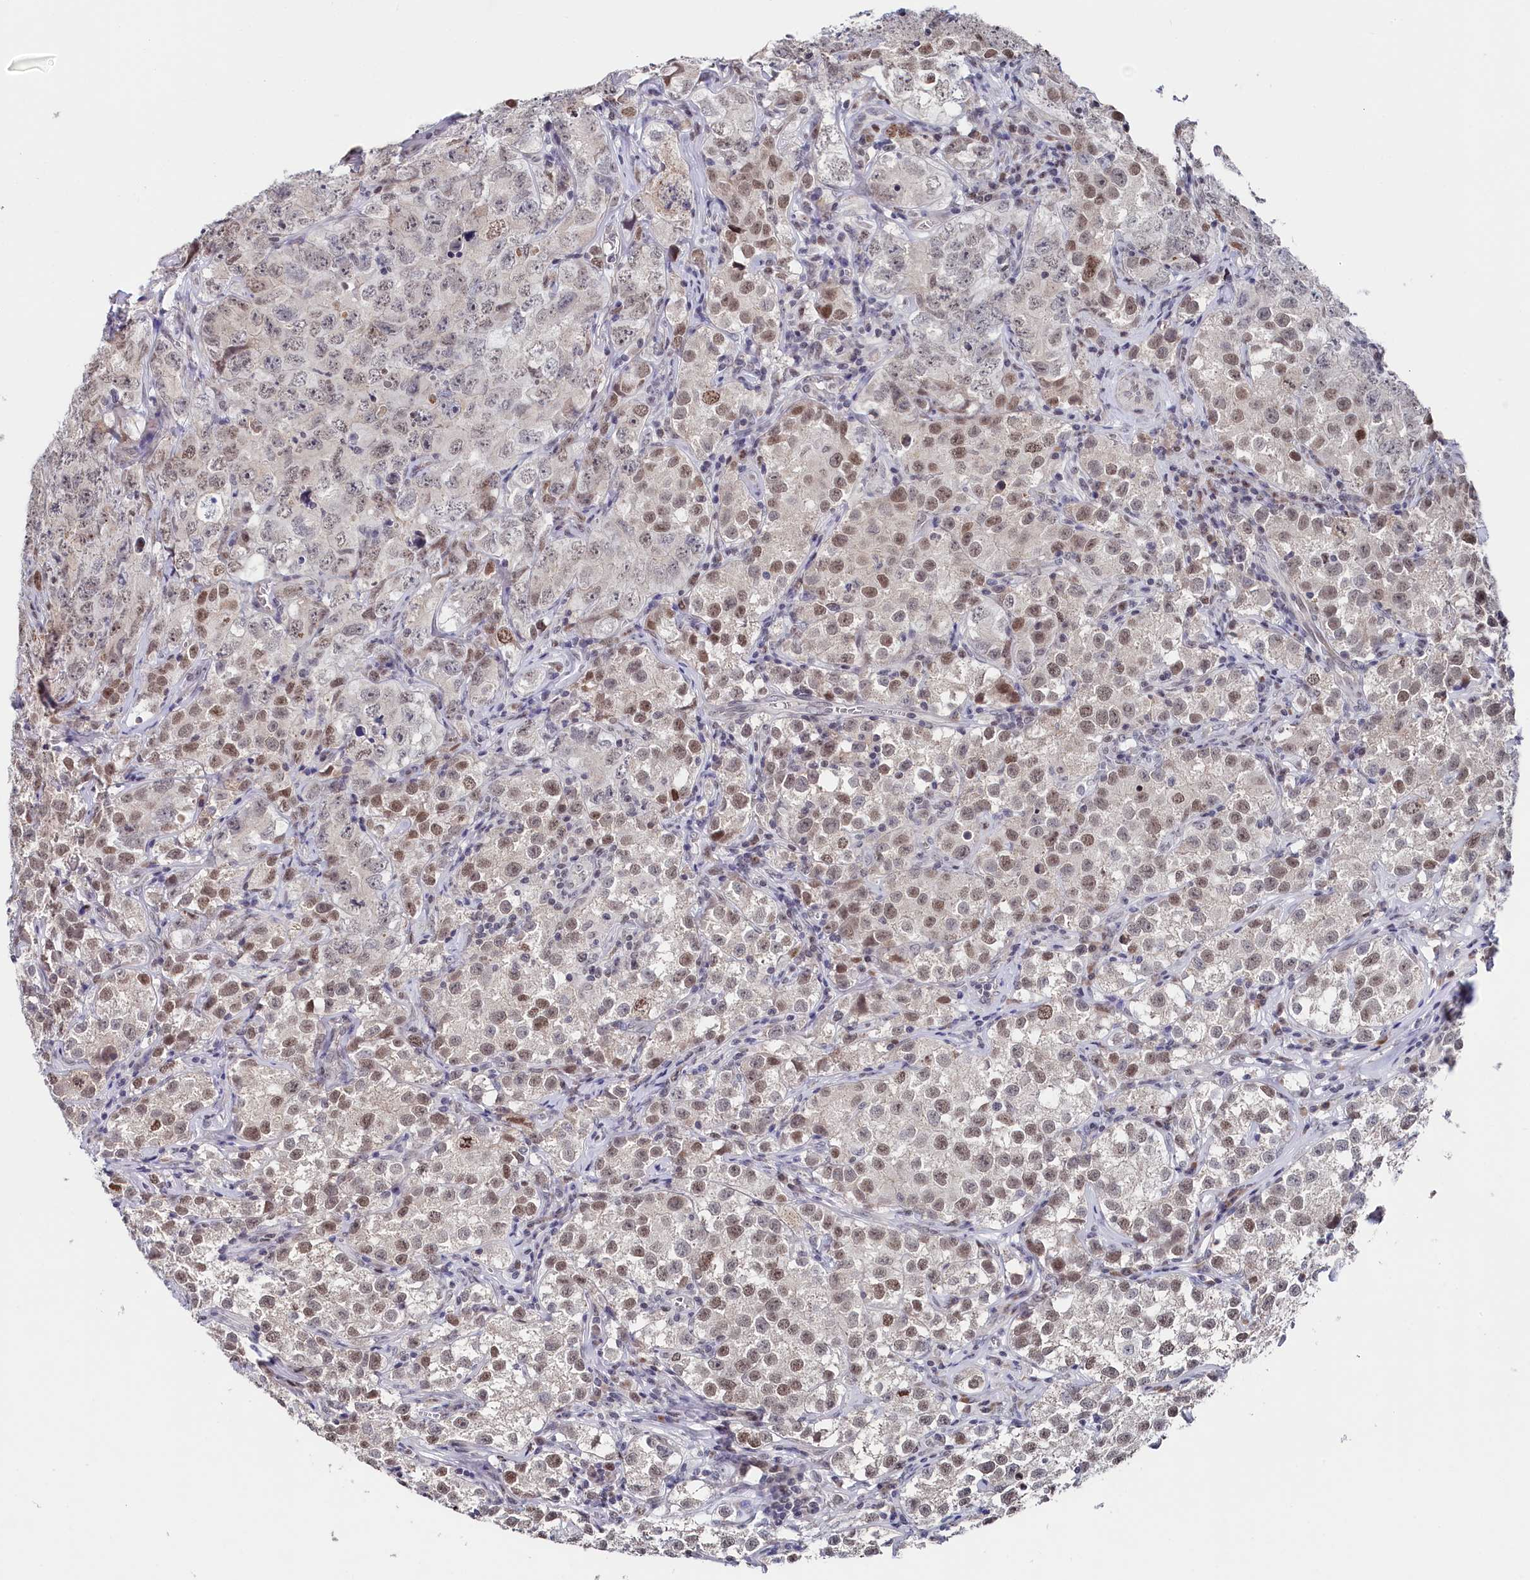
{"staining": {"intensity": "weak", "quantity": "25%-75%", "location": "nuclear"}, "tissue": "testis cancer", "cell_type": "Tumor cells", "image_type": "cancer", "snomed": [{"axis": "morphology", "description": "Seminoma, NOS"}, {"axis": "morphology", "description": "Carcinoma, Embryonal, NOS"}, {"axis": "topography", "description": "Testis"}], "caption": "Weak nuclear positivity is seen in about 25%-75% of tumor cells in embryonal carcinoma (testis). The protein of interest is shown in brown color, while the nuclei are stained blue.", "gene": "TIGD4", "patient": {"sex": "male", "age": 43}}